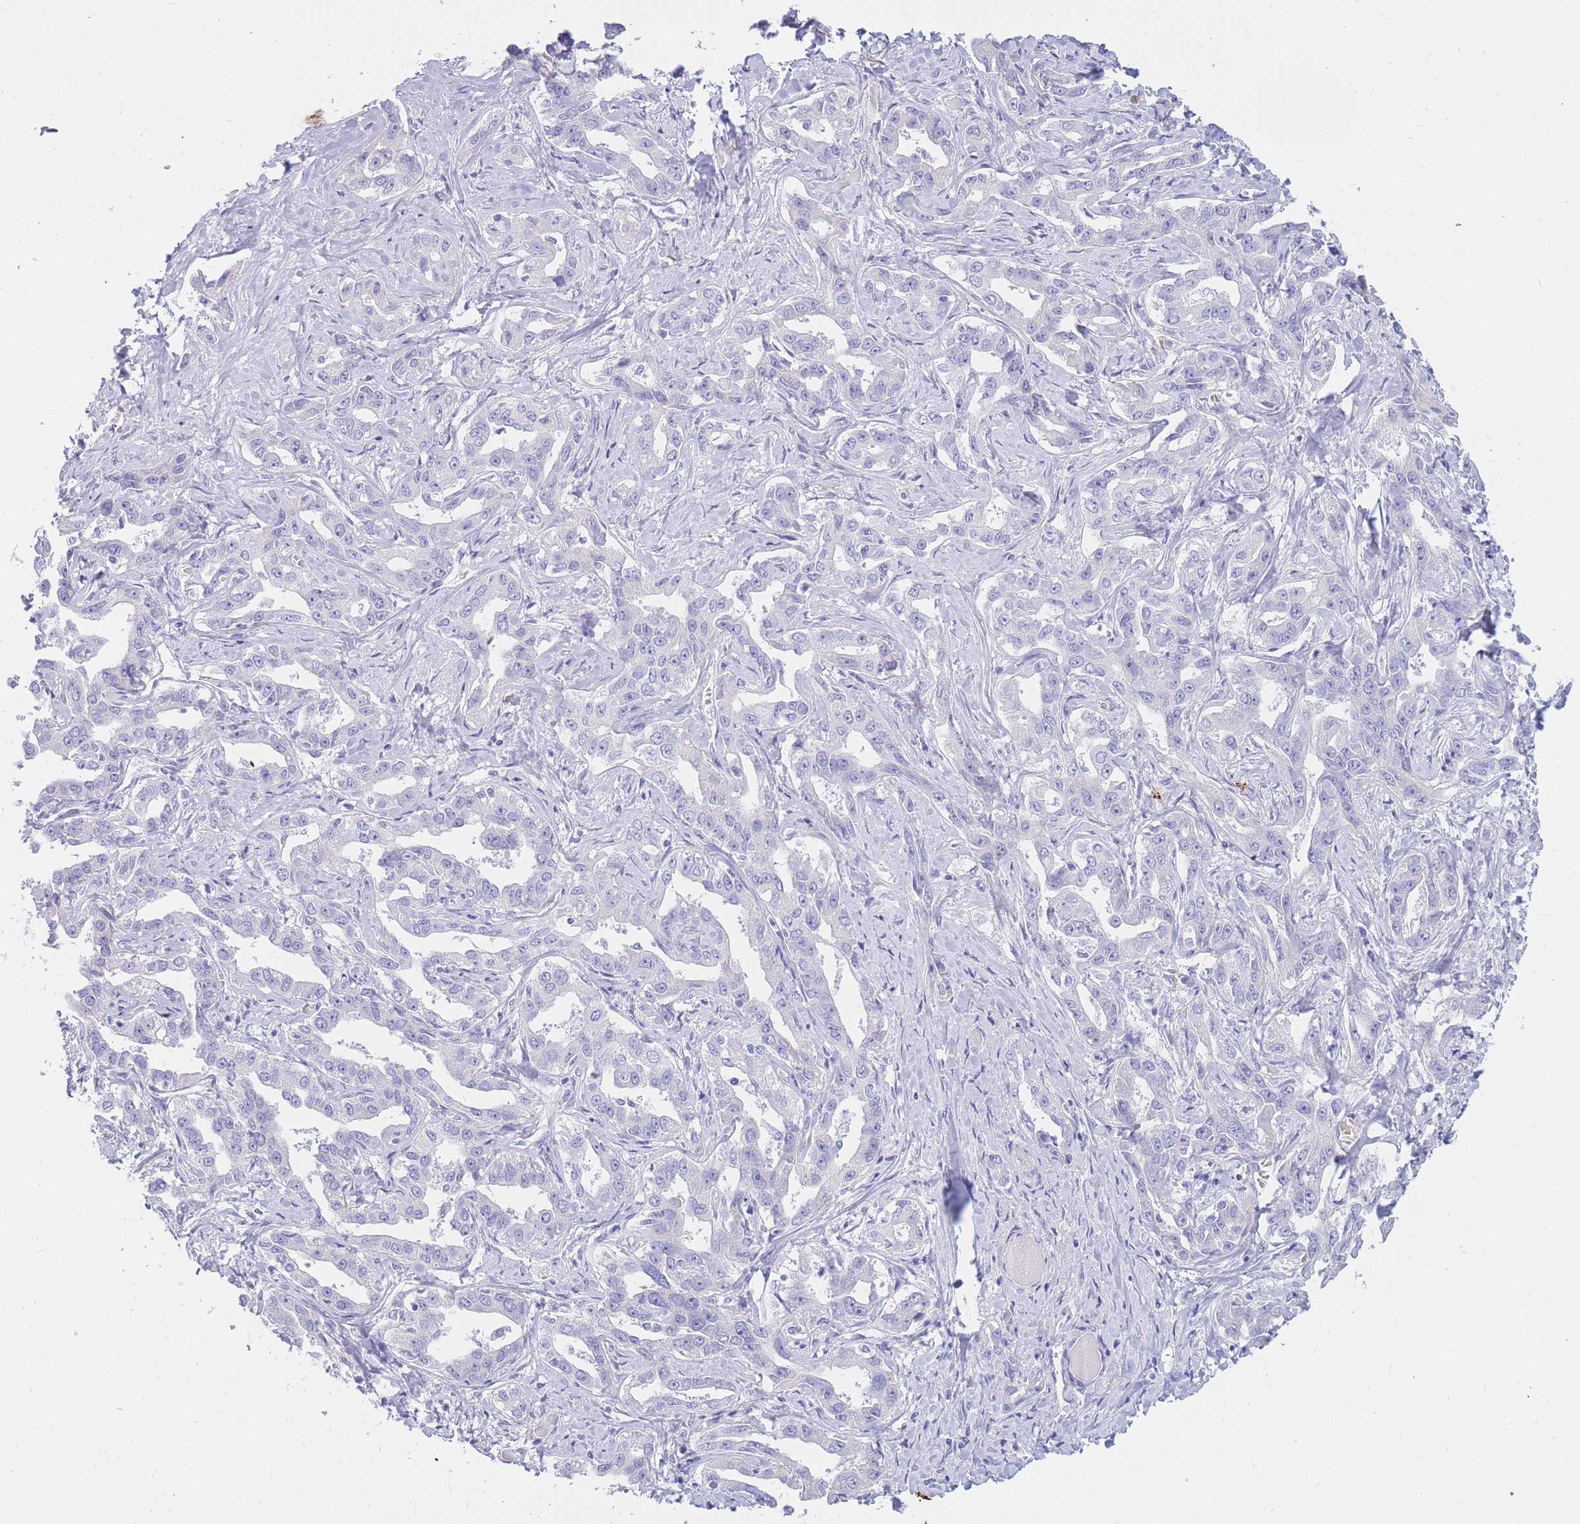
{"staining": {"intensity": "negative", "quantity": "none", "location": "none"}, "tissue": "liver cancer", "cell_type": "Tumor cells", "image_type": "cancer", "snomed": [{"axis": "morphology", "description": "Cholangiocarcinoma"}, {"axis": "topography", "description": "Liver"}], "caption": "The IHC photomicrograph has no significant staining in tumor cells of cholangiocarcinoma (liver) tissue.", "gene": "TPSD1", "patient": {"sex": "male", "age": 59}}